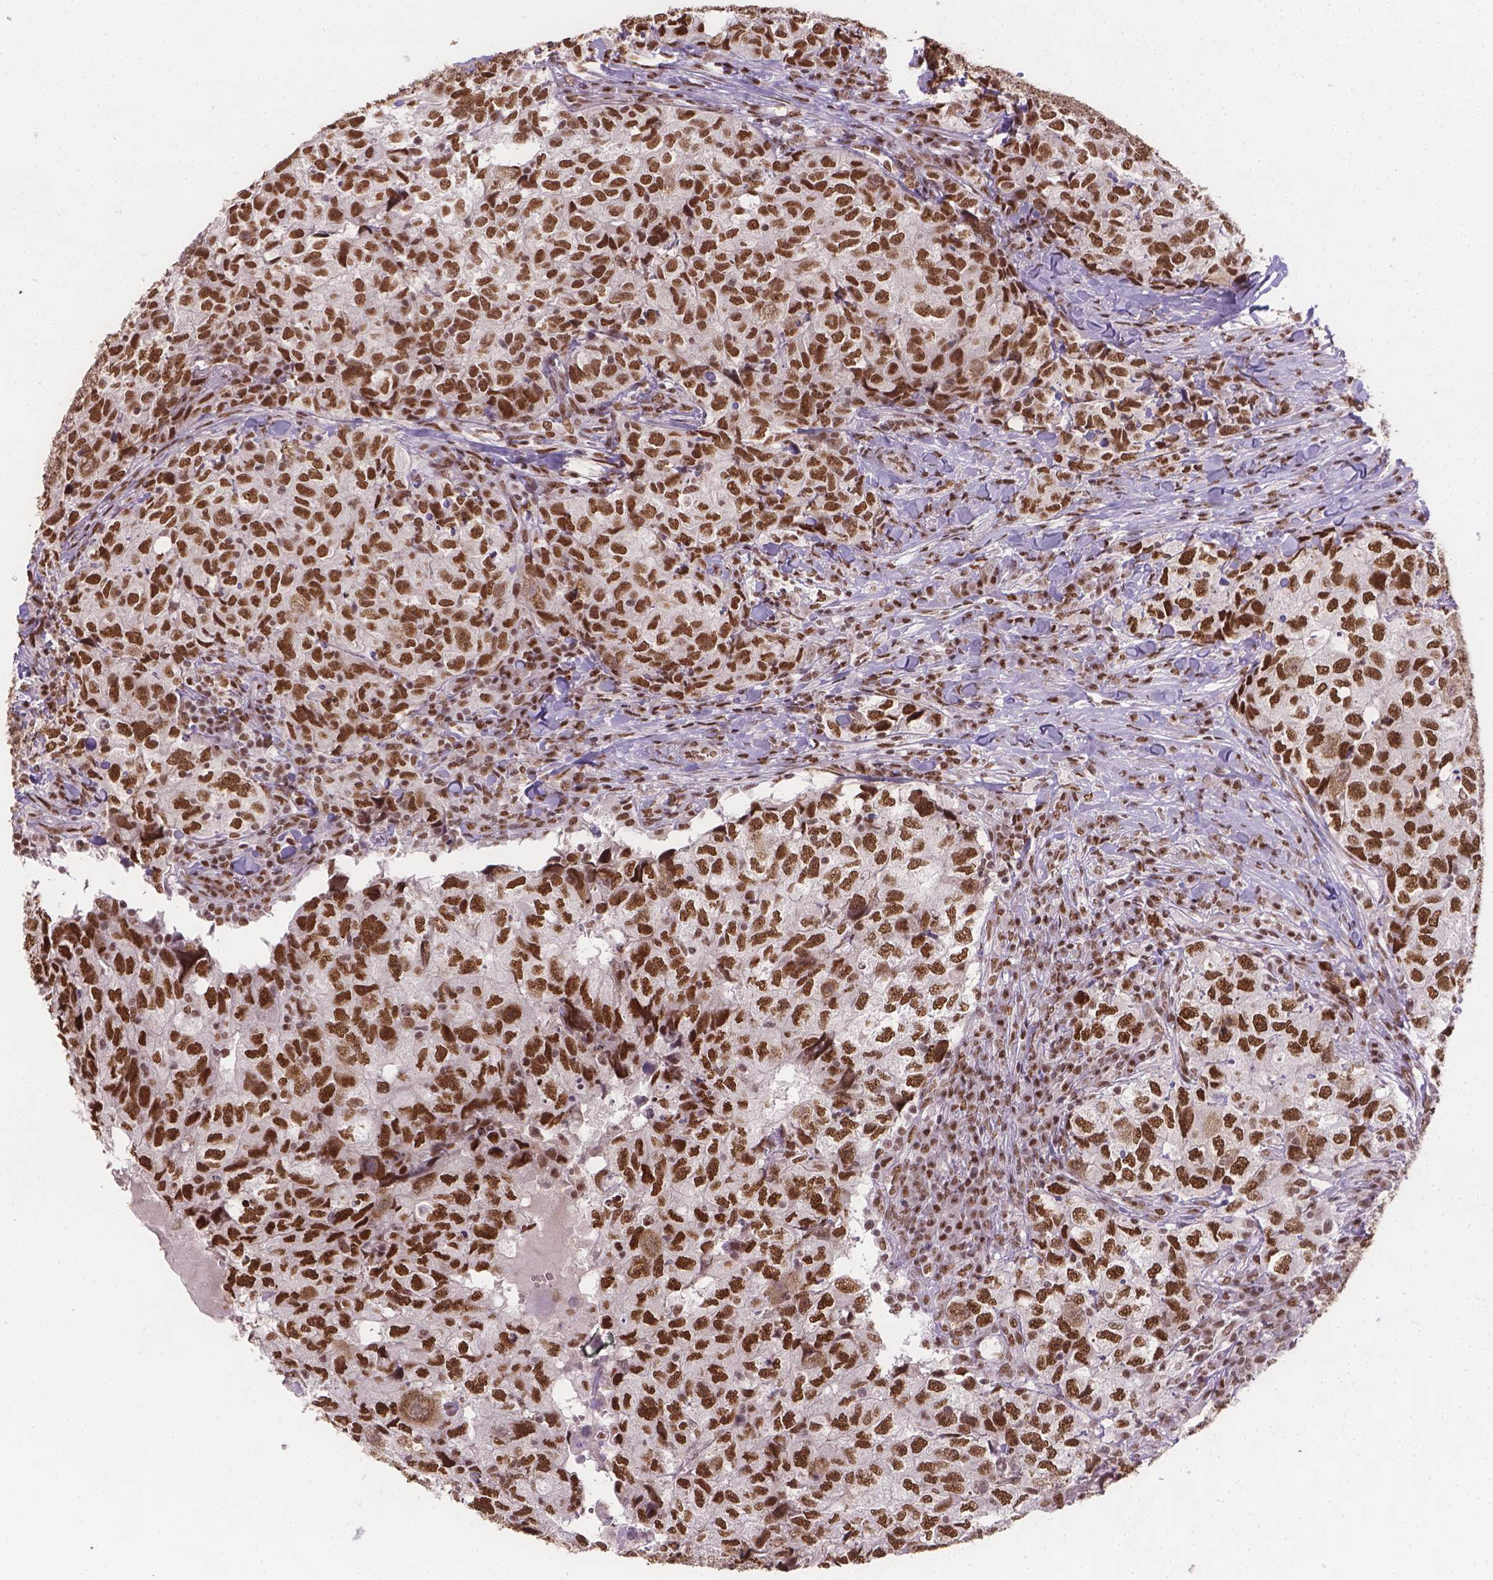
{"staining": {"intensity": "moderate", "quantity": ">75%", "location": "nuclear"}, "tissue": "breast cancer", "cell_type": "Tumor cells", "image_type": "cancer", "snomed": [{"axis": "morphology", "description": "Duct carcinoma"}, {"axis": "topography", "description": "Breast"}], "caption": "Immunohistochemistry (IHC) staining of intraductal carcinoma (breast), which displays medium levels of moderate nuclear positivity in approximately >75% of tumor cells indicating moderate nuclear protein staining. The staining was performed using DAB (brown) for protein detection and nuclei were counterstained in hematoxylin (blue).", "gene": "FANCE", "patient": {"sex": "female", "age": 30}}